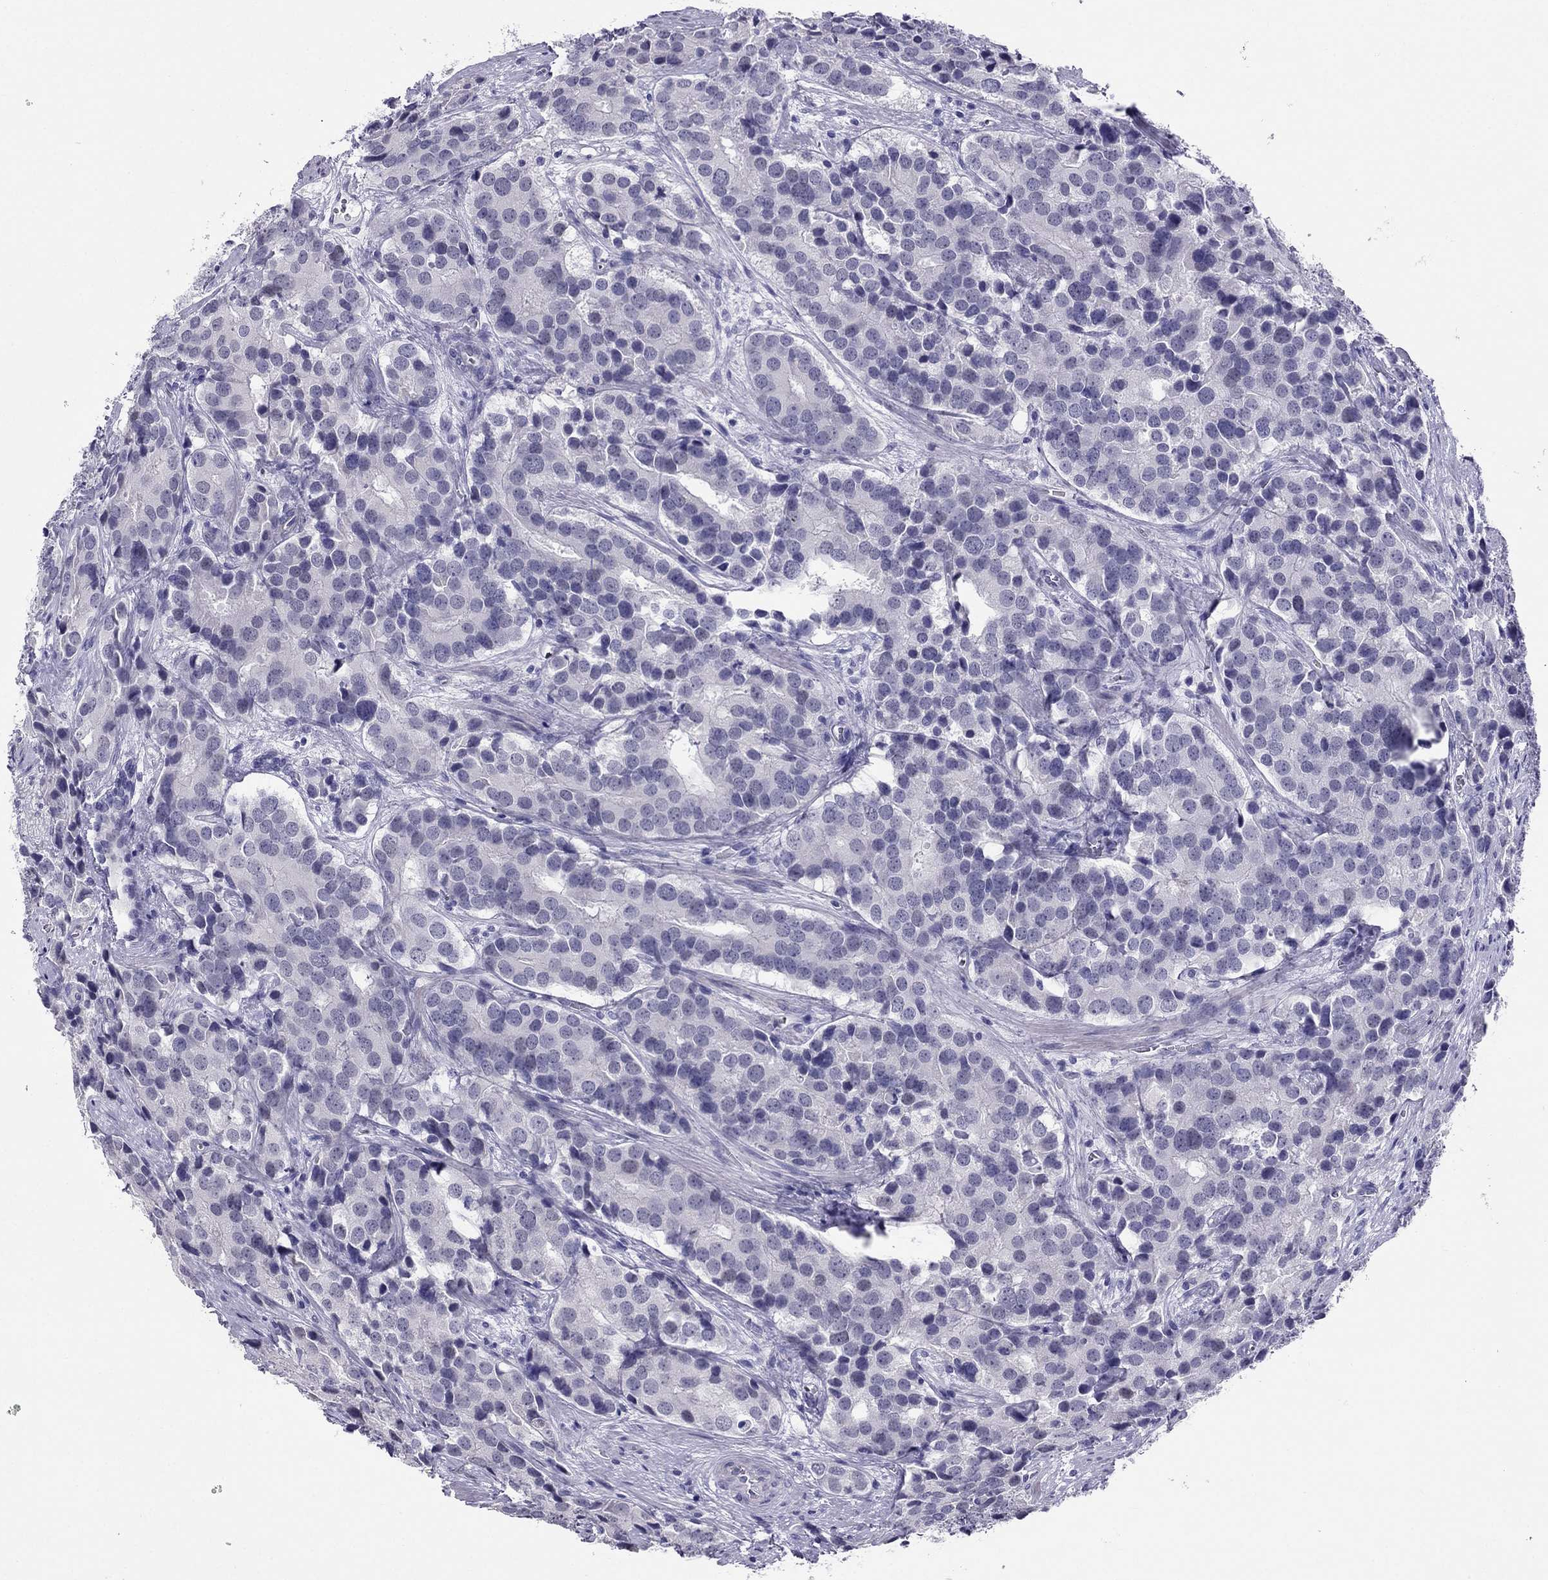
{"staining": {"intensity": "negative", "quantity": "none", "location": "none"}, "tissue": "prostate cancer", "cell_type": "Tumor cells", "image_type": "cancer", "snomed": [{"axis": "morphology", "description": "Adenocarcinoma, NOS"}, {"axis": "topography", "description": "Prostate and seminal vesicle, NOS"}], "caption": "This is a histopathology image of IHC staining of prostate adenocarcinoma, which shows no positivity in tumor cells.", "gene": "CROCC2", "patient": {"sex": "male", "age": 63}}